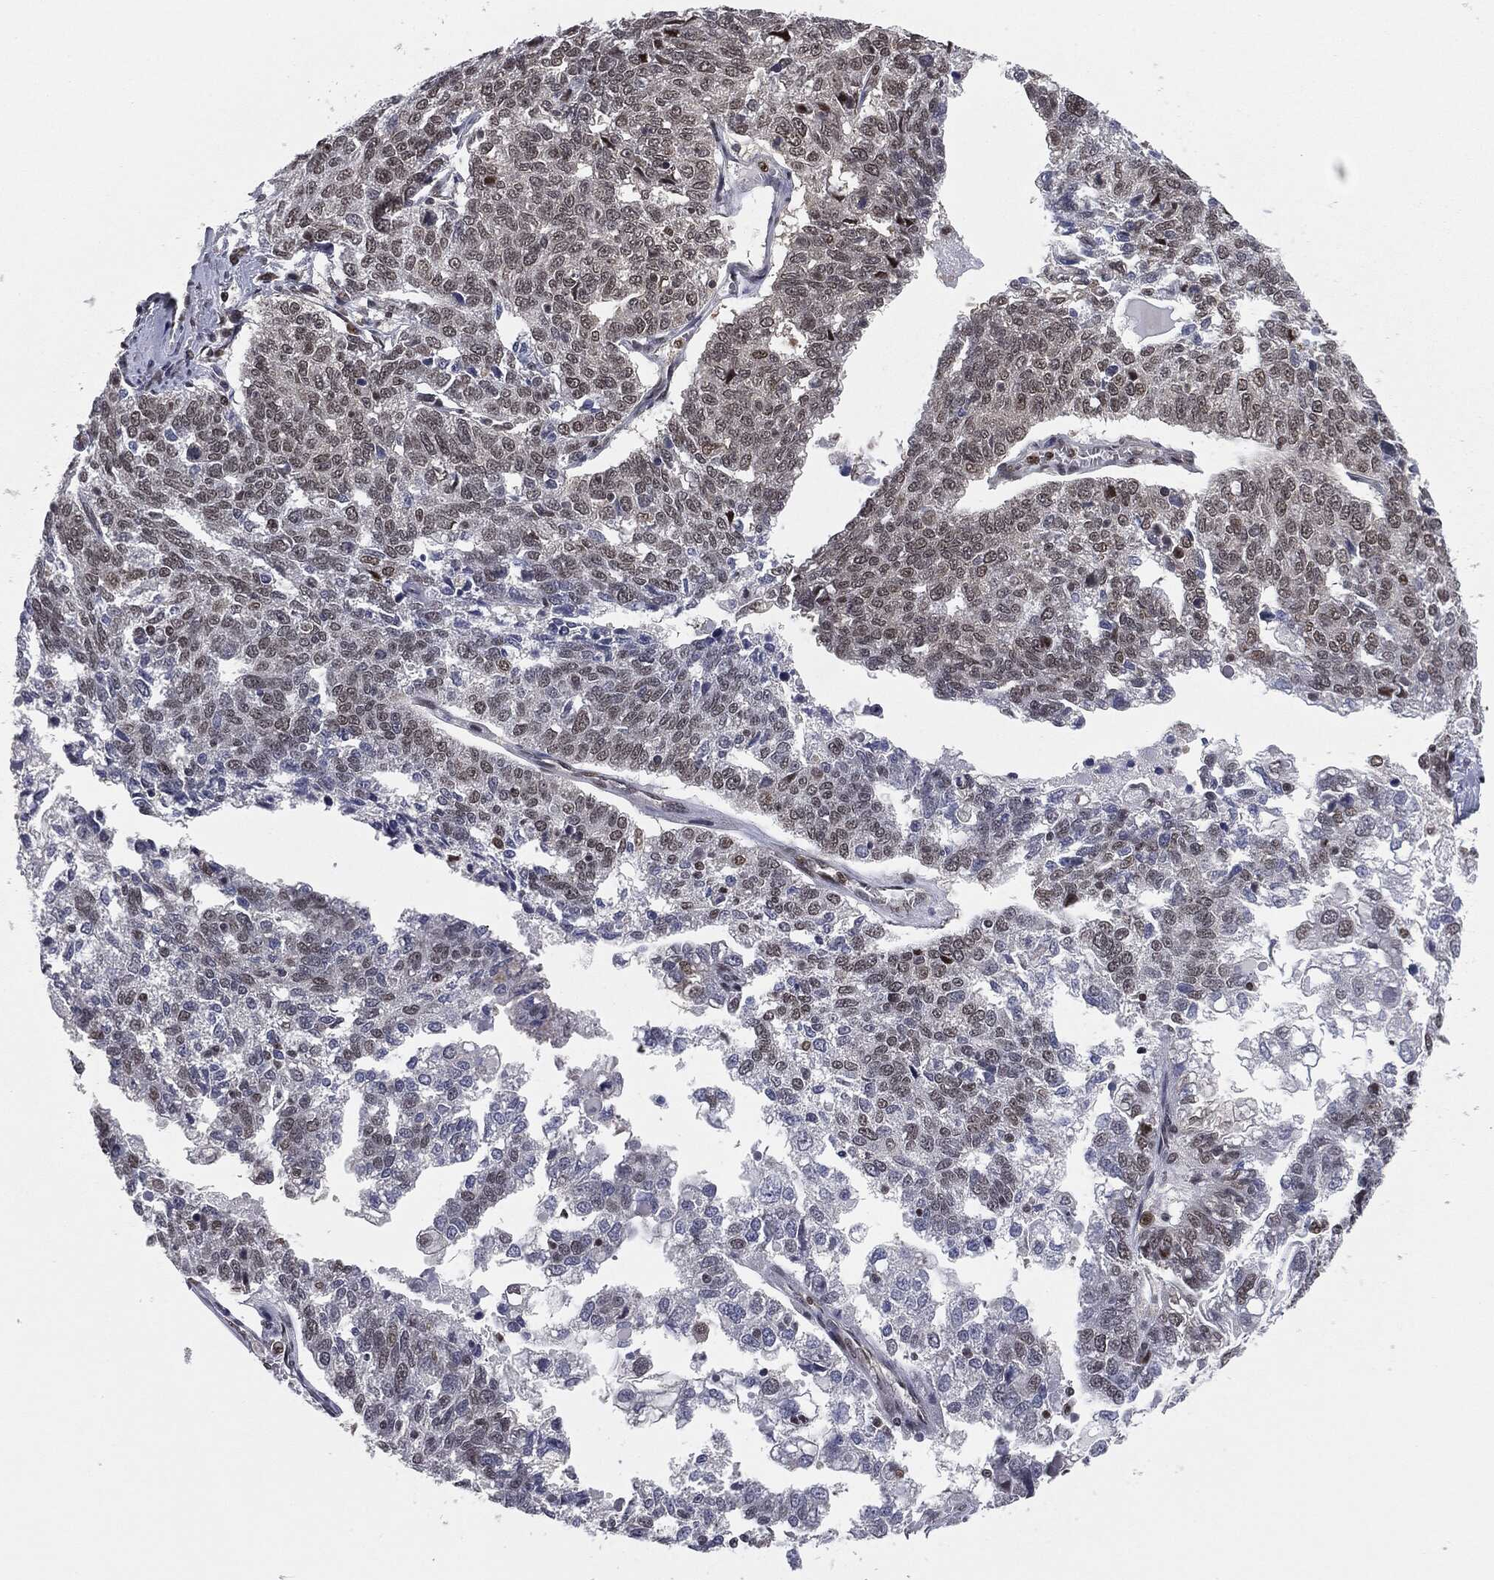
{"staining": {"intensity": "weak", "quantity": "<25%", "location": "nuclear"}, "tissue": "ovarian cancer", "cell_type": "Tumor cells", "image_type": "cancer", "snomed": [{"axis": "morphology", "description": "Cystadenocarcinoma, serous, NOS"}, {"axis": "topography", "description": "Ovary"}], "caption": "Tumor cells are negative for brown protein staining in ovarian serous cystadenocarcinoma.", "gene": "TBC1D22A", "patient": {"sex": "female", "age": 71}}